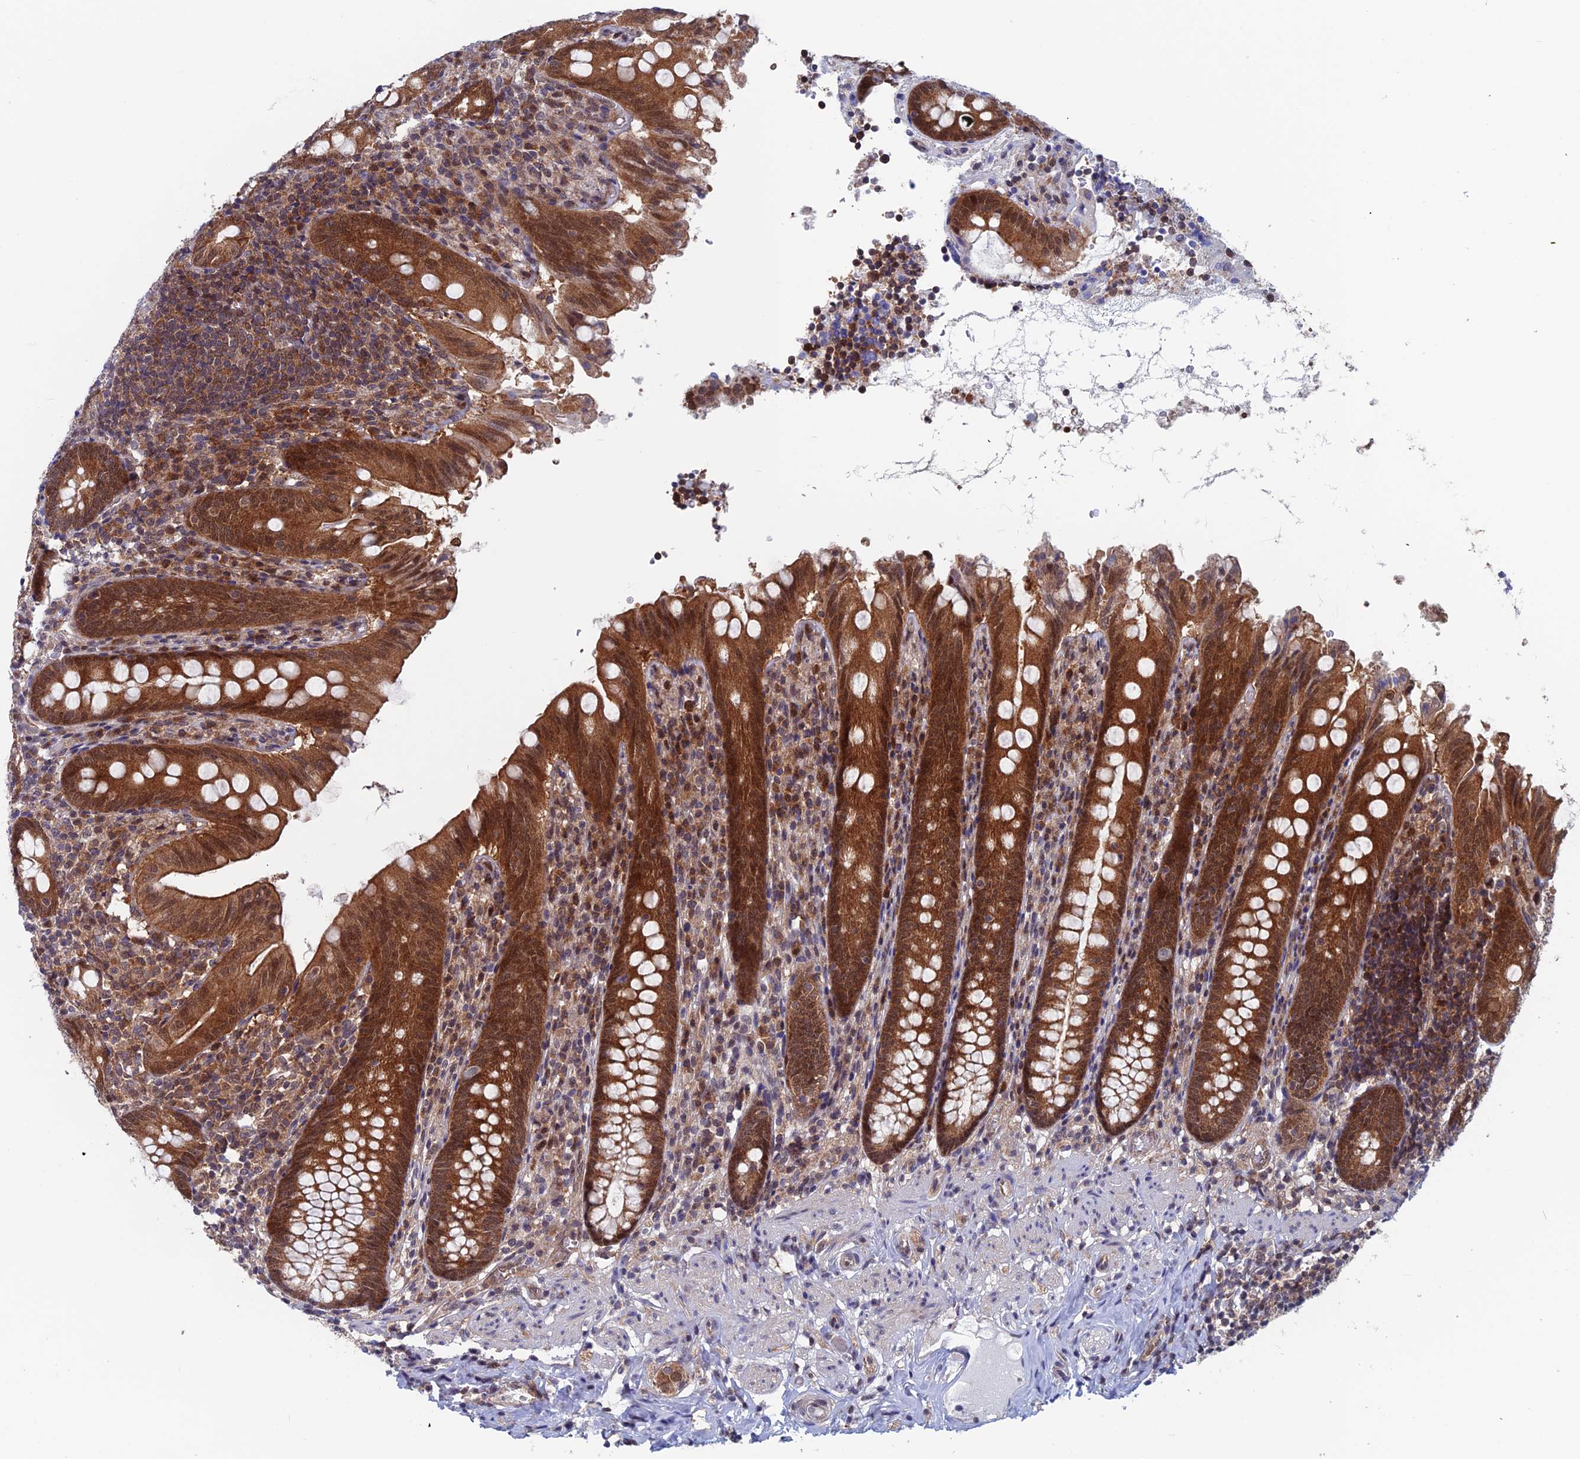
{"staining": {"intensity": "strong", "quantity": ">75%", "location": "cytoplasmic/membranous,nuclear"}, "tissue": "appendix", "cell_type": "Glandular cells", "image_type": "normal", "snomed": [{"axis": "morphology", "description": "Normal tissue, NOS"}, {"axis": "topography", "description": "Appendix"}], "caption": "Strong cytoplasmic/membranous,nuclear staining for a protein is present in about >75% of glandular cells of unremarkable appendix using immunohistochemistry.", "gene": "IGBP1", "patient": {"sex": "male", "age": 55}}